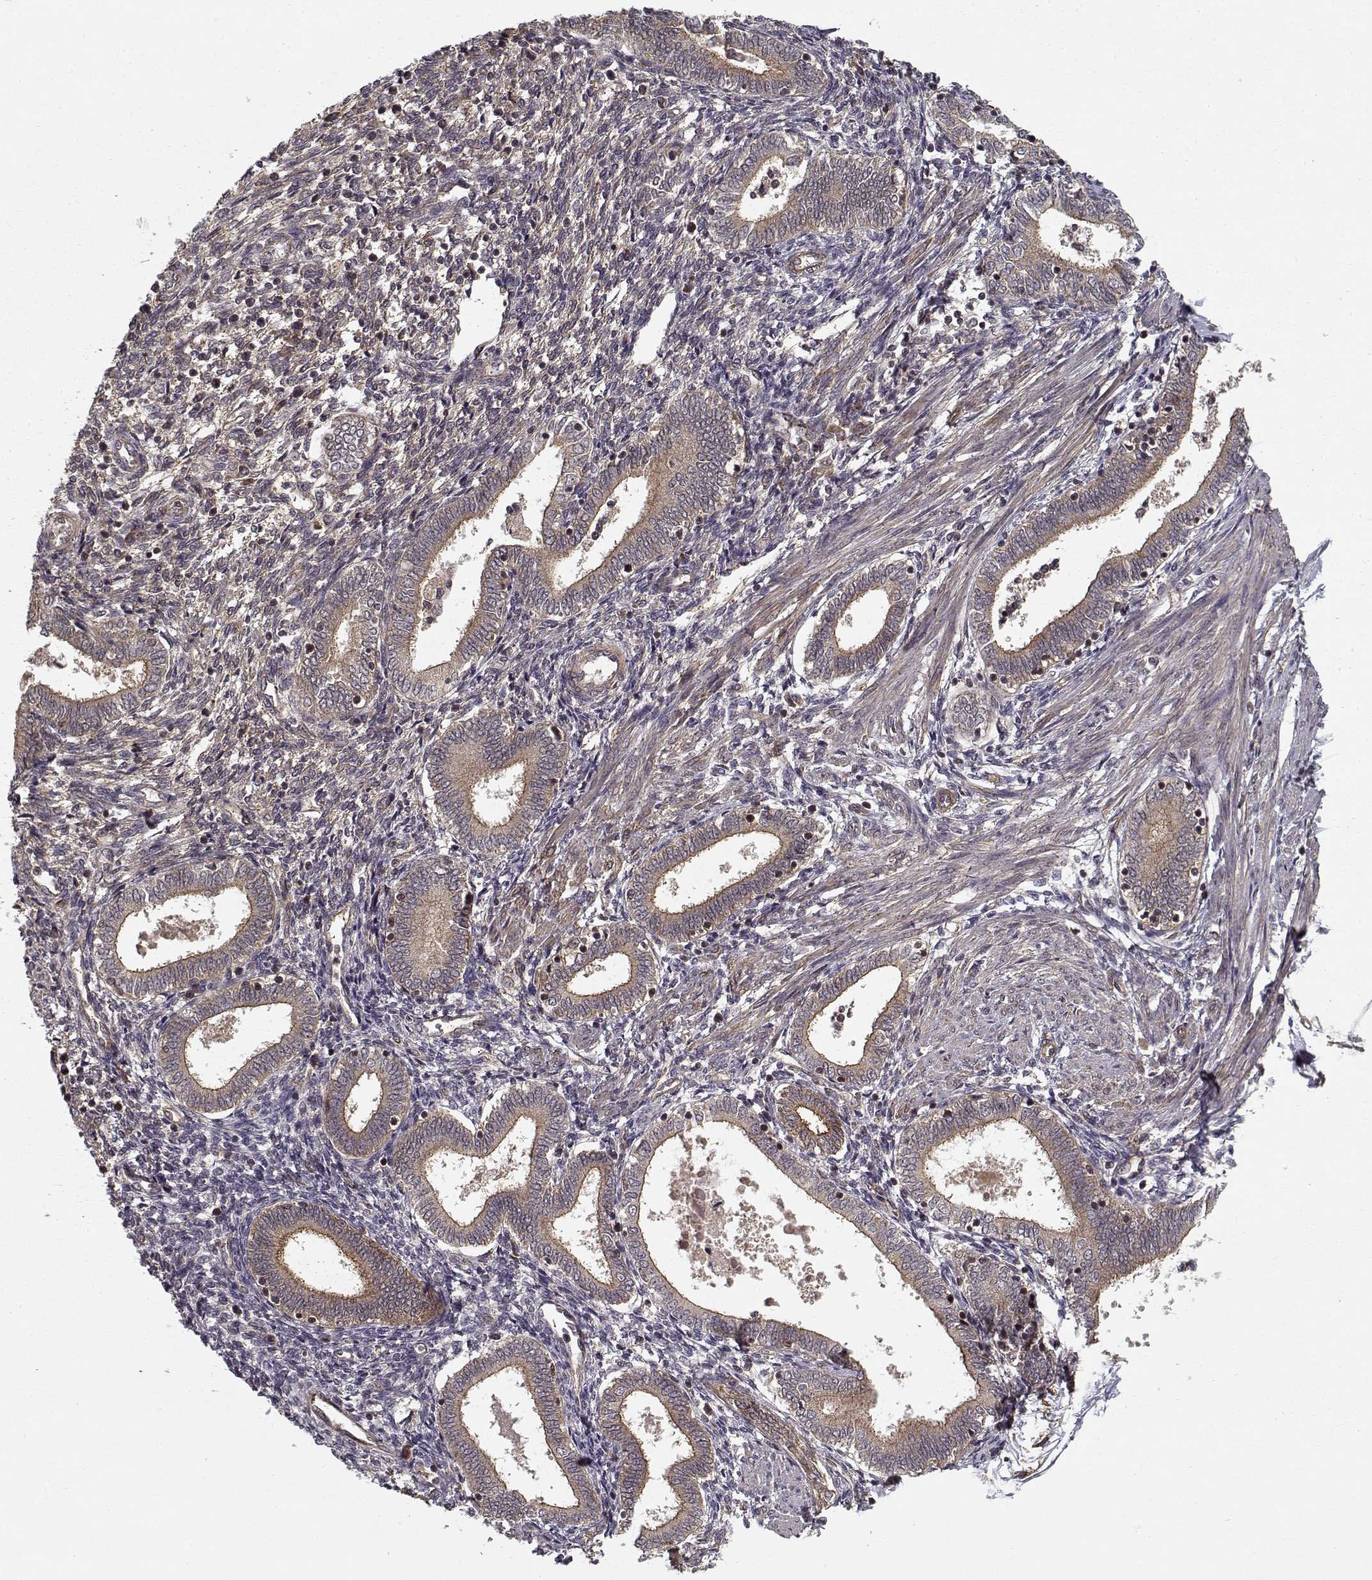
{"staining": {"intensity": "weak", "quantity": "<25%", "location": "nuclear"}, "tissue": "endometrium", "cell_type": "Cells in endometrial stroma", "image_type": "normal", "snomed": [{"axis": "morphology", "description": "Normal tissue, NOS"}, {"axis": "topography", "description": "Endometrium"}], "caption": "Cells in endometrial stroma are negative for brown protein staining in normal endometrium. (Stains: DAB (3,3'-diaminobenzidine) immunohistochemistry with hematoxylin counter stain, Microscopy: brightfield microscopy at high magnification).", "gene": "PPP1R12A", "patient": {"sex": "female", "age": 42}}